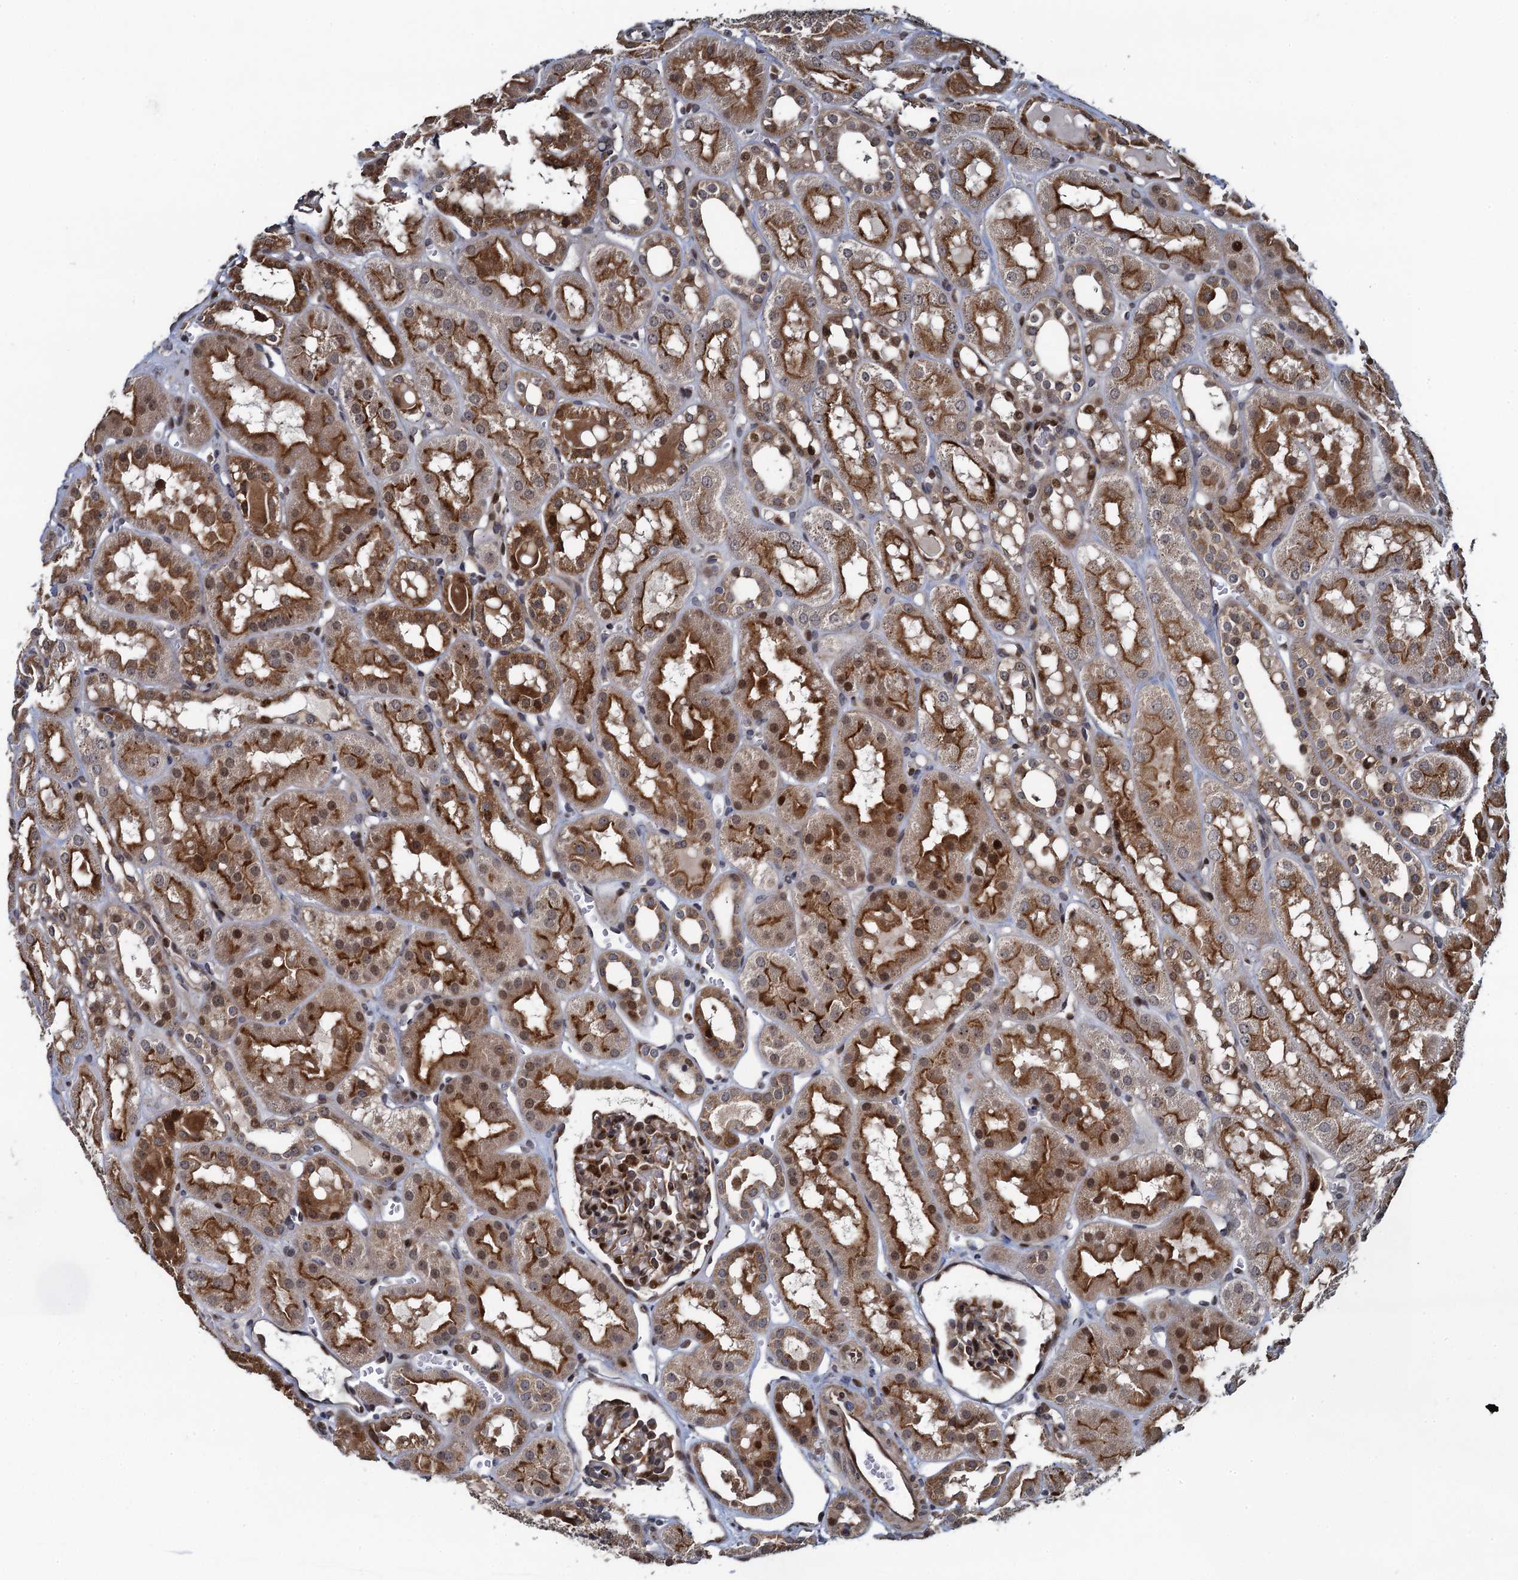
{"staining": {"intensity": "moderate", "quantity": "25%-75%", "location": "cytoplasmic/membranous,nuclear"}, "tissue": "kidney", "cell_type": "Cells in glomeruli", "image_type": "normal", "snomed": [{"axis": "morphology", "description": "Normal tissue, NOS"}, {"axis": "topography", "description": "Kidney"}], "caption": "Human kidney stained with a brown dye demonstrates moderate cytoplasmic/membranous,nuclear positive expression in approximately 25%-75% of cells in glomeruli.", "gene": "ATOSA", "patient": {"sex": "male", "age": 16}}